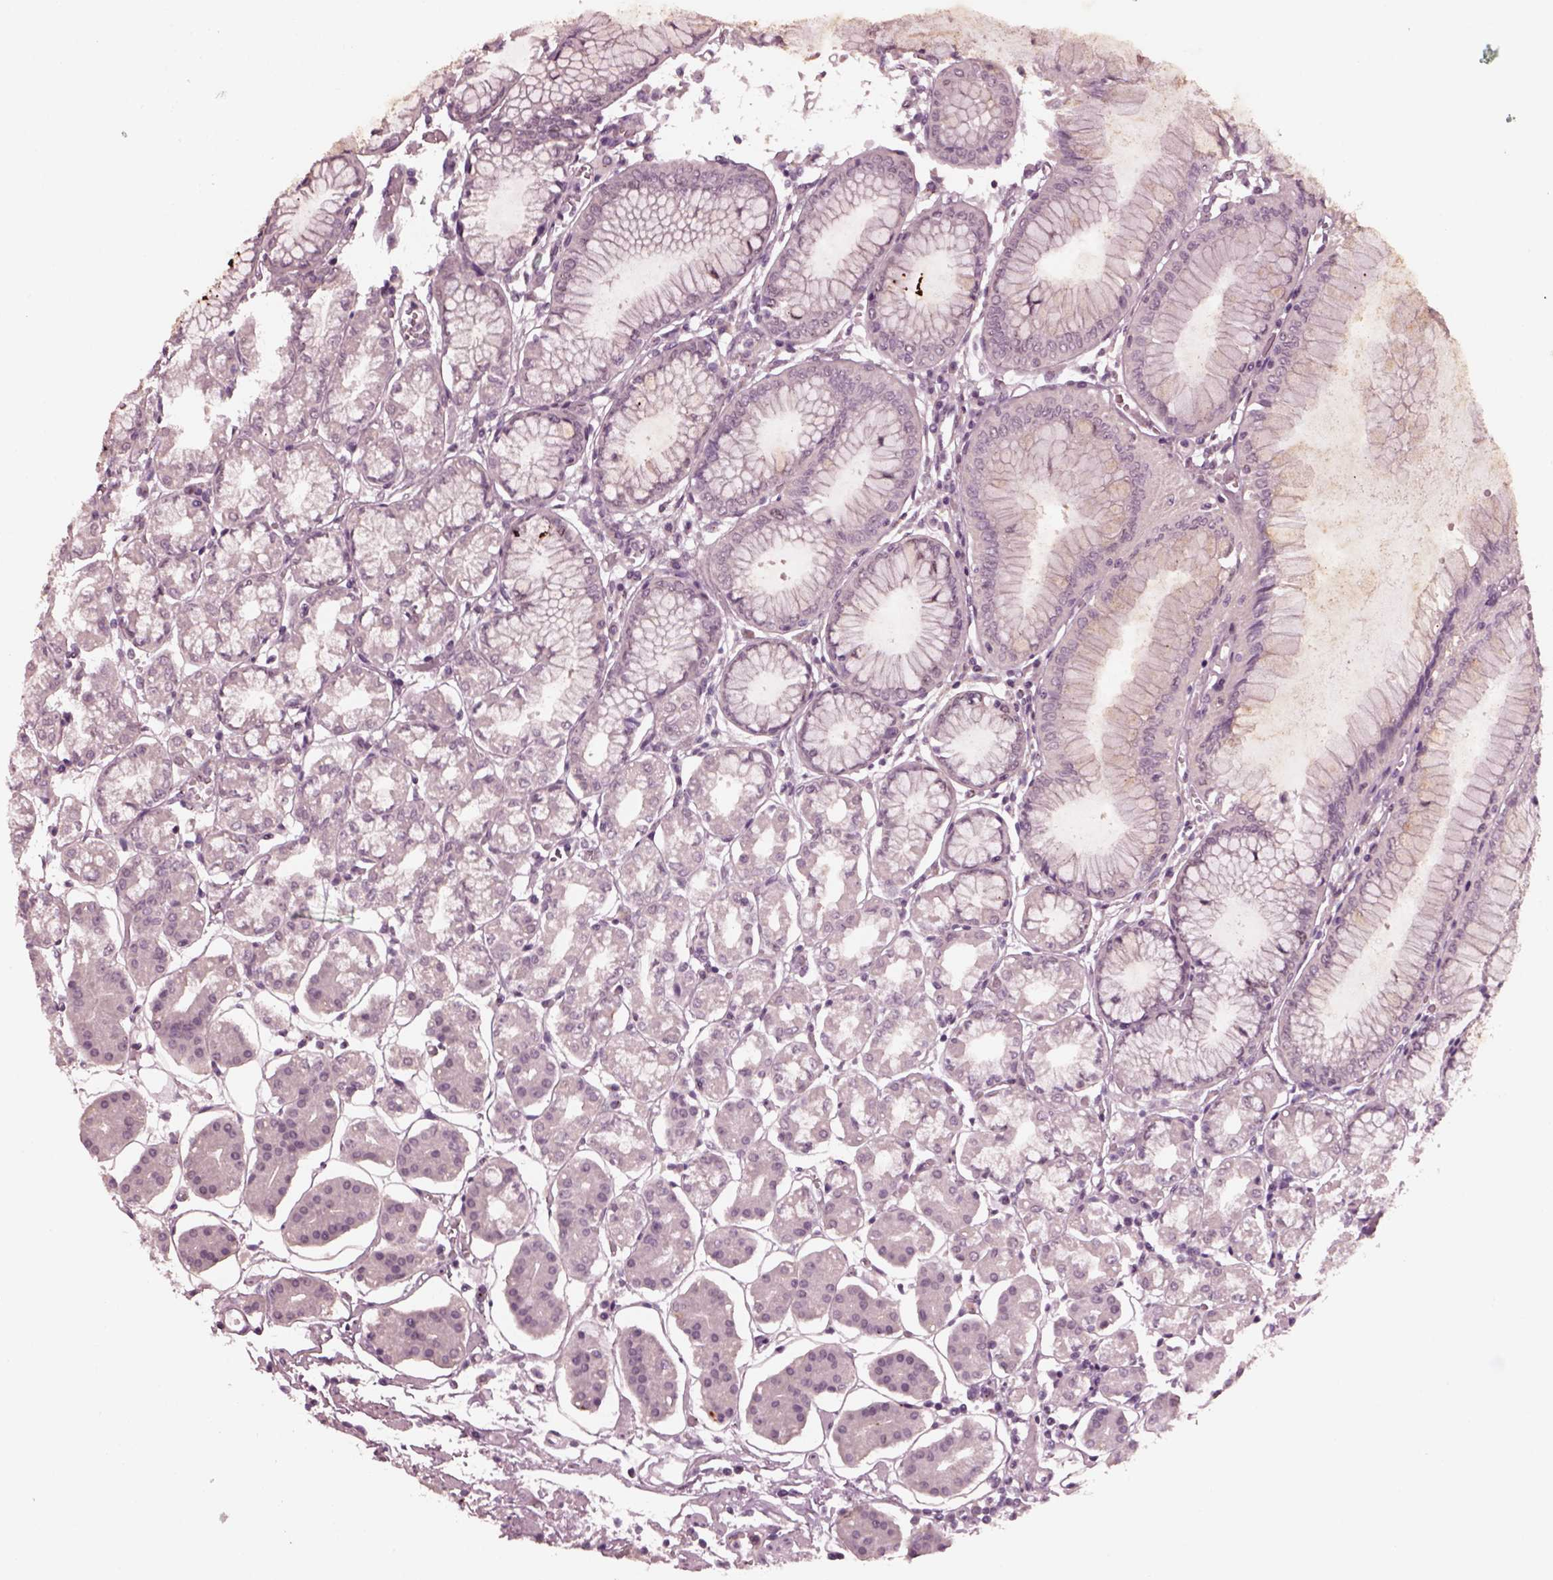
{"staining": {"intensity": "negative", "quantity": "none", "location": "none"}, "tissue": "stomach", "cell_type": "Glandular cells", "image_type": "normal", "snomed": [{"axis": "morphology", "description": "Normal tissue, NOS"}, {"axis": "topography", "description": "Skeletal muscle"}, {"axis": "topography", "description": "Stomach"}], "caption": "Human stomach stained for a protein using immunohistochemistry shows no staining in glandular cells.", "gene": "SAXO1", "patient": {"sex": "female", "age": 57}}